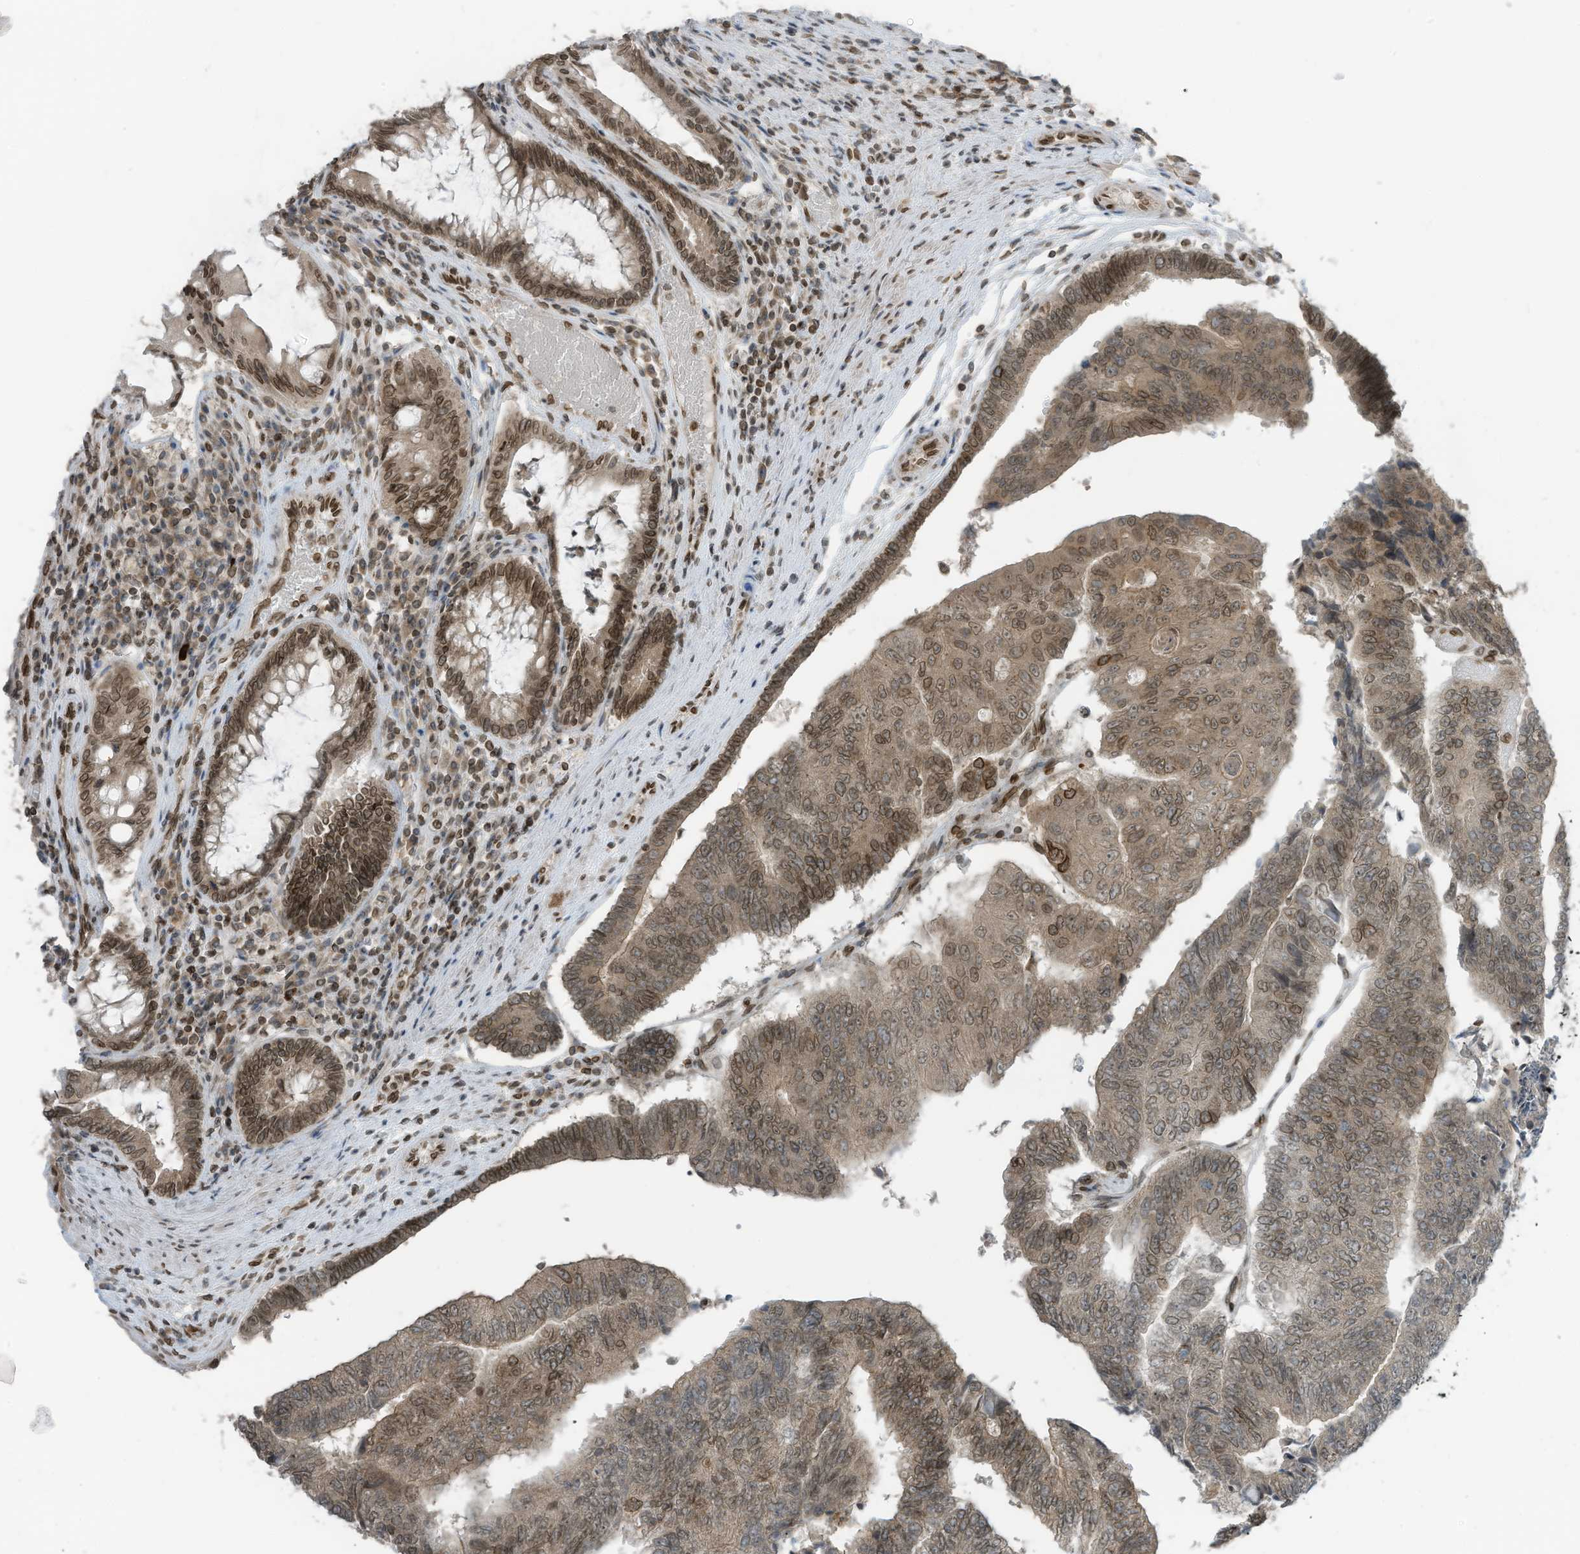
{"staining": {"intensity": "moderate", "quantity": ">75%", "location": "cytoplasmic/membranous,nuclear"}, "tissue": "colorectal cancer", "cell_type": "Tumor cells", "image_type": "cancer", "snomed": [{"axis": "morphology", "description": "Adenocarcinoma, NOS"}, {"axis": "topography", "description": "Colon"}], "caption": "High-magnification brightfield microscopy of colorectal adenocarcinoma stained with DAB (3,3'-diaminobenzidine) (brown) and counterstained with hematoxylin (blue). tumor cells exhibit moderate cytoplasmic/membranous and nuclear staining is identified in approximately>75% of cells. The protein is stained brown, and the nuclei are stained in blue (DAB IHC with brightfield microscopy, high magnification).", "gene": "RABL3", "patient": {"sex": "female", "age": 67}}